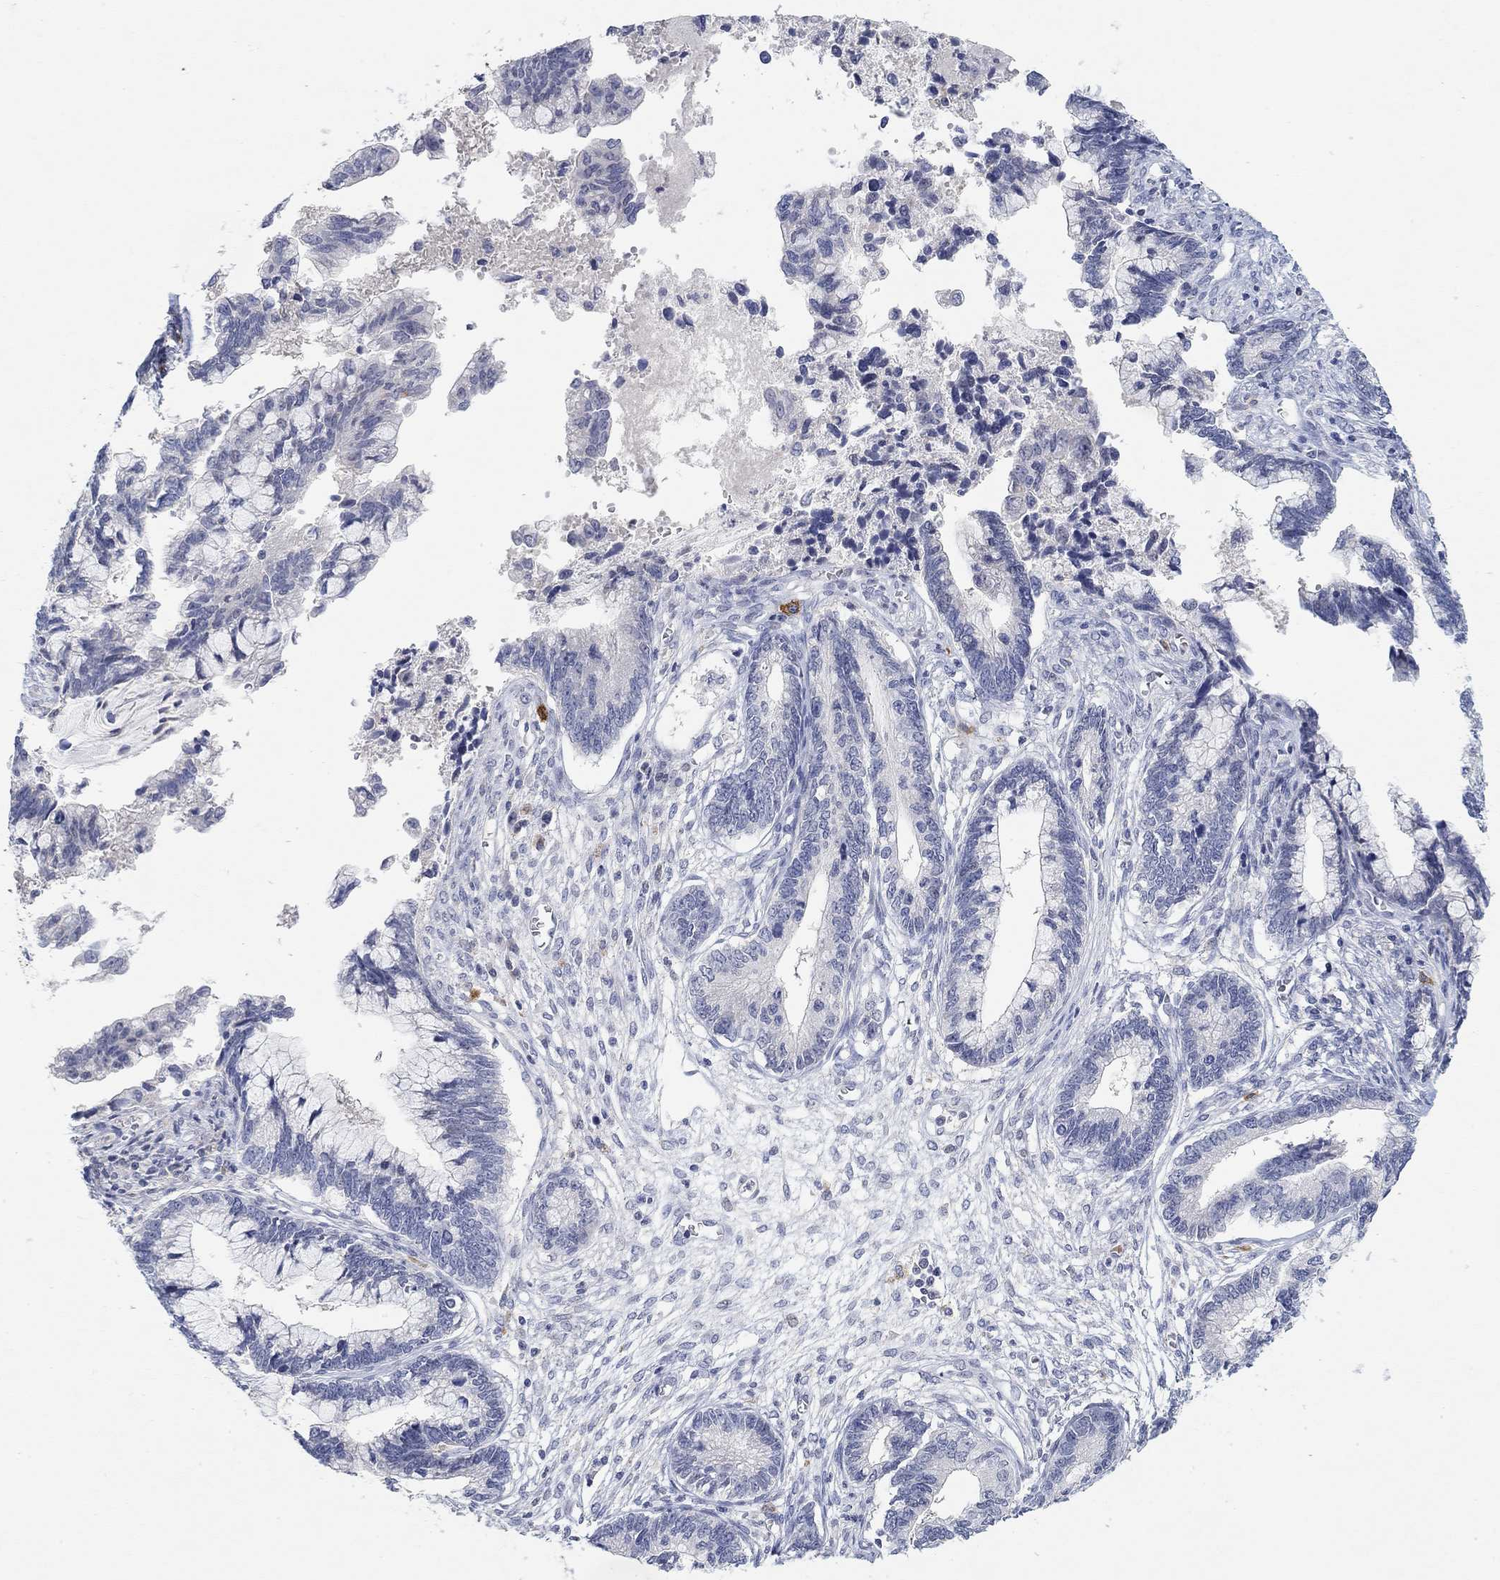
{"staining": {"intensity": "negative", "quantity": "none", "location": "none"}, "tissue": "cervical cancer", "cell_type": "Tumor cells", "image_type": "cancer", "snomed": [{"axis": "morphology", "description": "Adenocarcinoma, NOS"}, {"axis": "topography", "description": "Cervix"}], "caption": "Adenocarcinoma (cervical) stained for a protein using IHC reveals no expression tumor cells.", "gene": "VAT1L", "patient": {"sex": "female", "age": 44}}